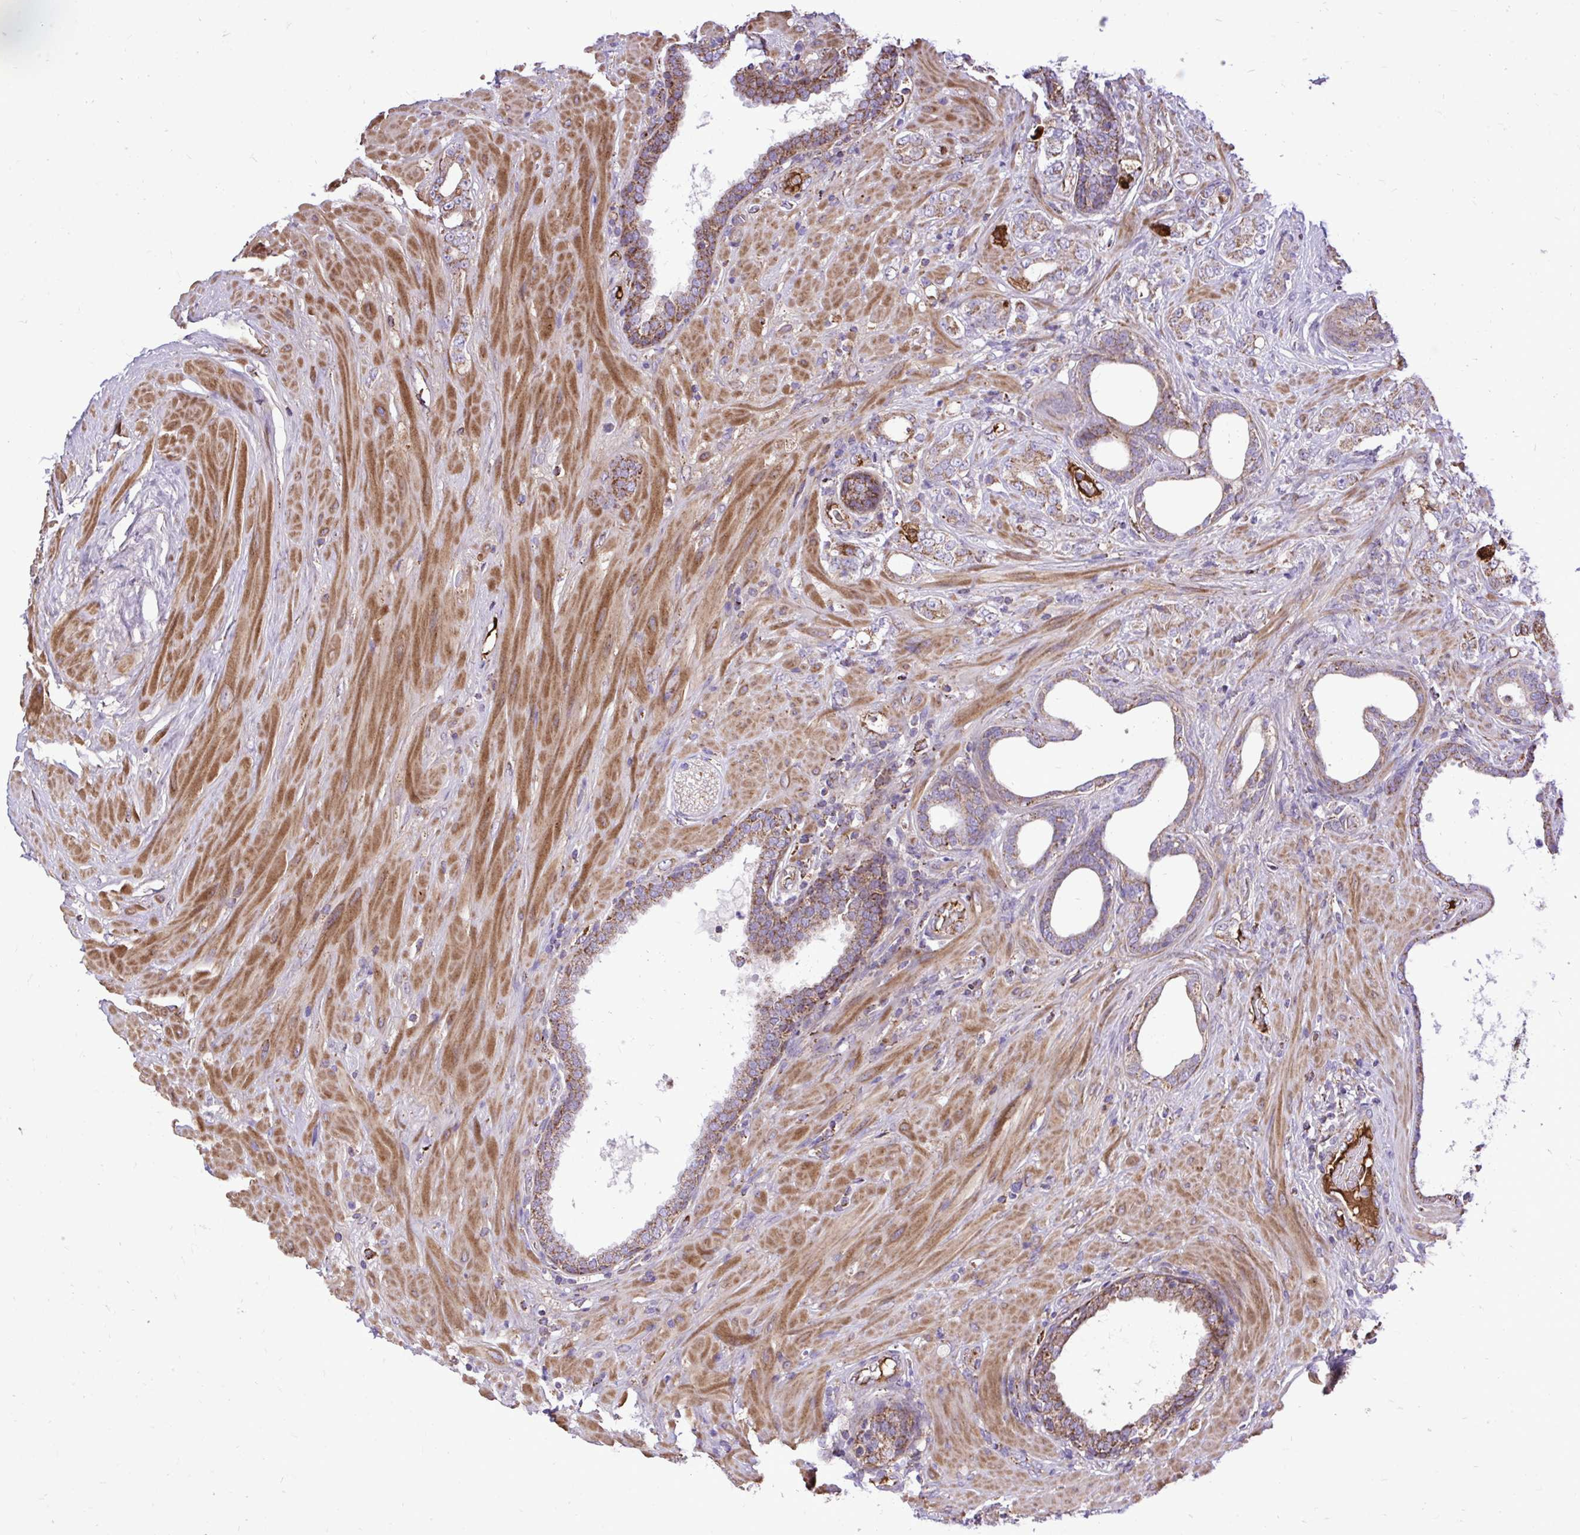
{"staining": {"intensity": "weak", "quantity": ">75%", "location": "cytoplasmic/membranous"}, "tissue": "prostate cancer", "cell_type": "Tumor cells", "image_type": "cancer", "snomed": [{"axis": "morphology", "description": "Adenocarcinoma, High grade"}, {"axis": "topography", "description": "Prostate"}], "caption": "Prostate cancer stained with a protein marker demonstrates weak staining in tumor cells.", "gene": "ATP13A2", "patient": {"sex": "male", "age": 62}}